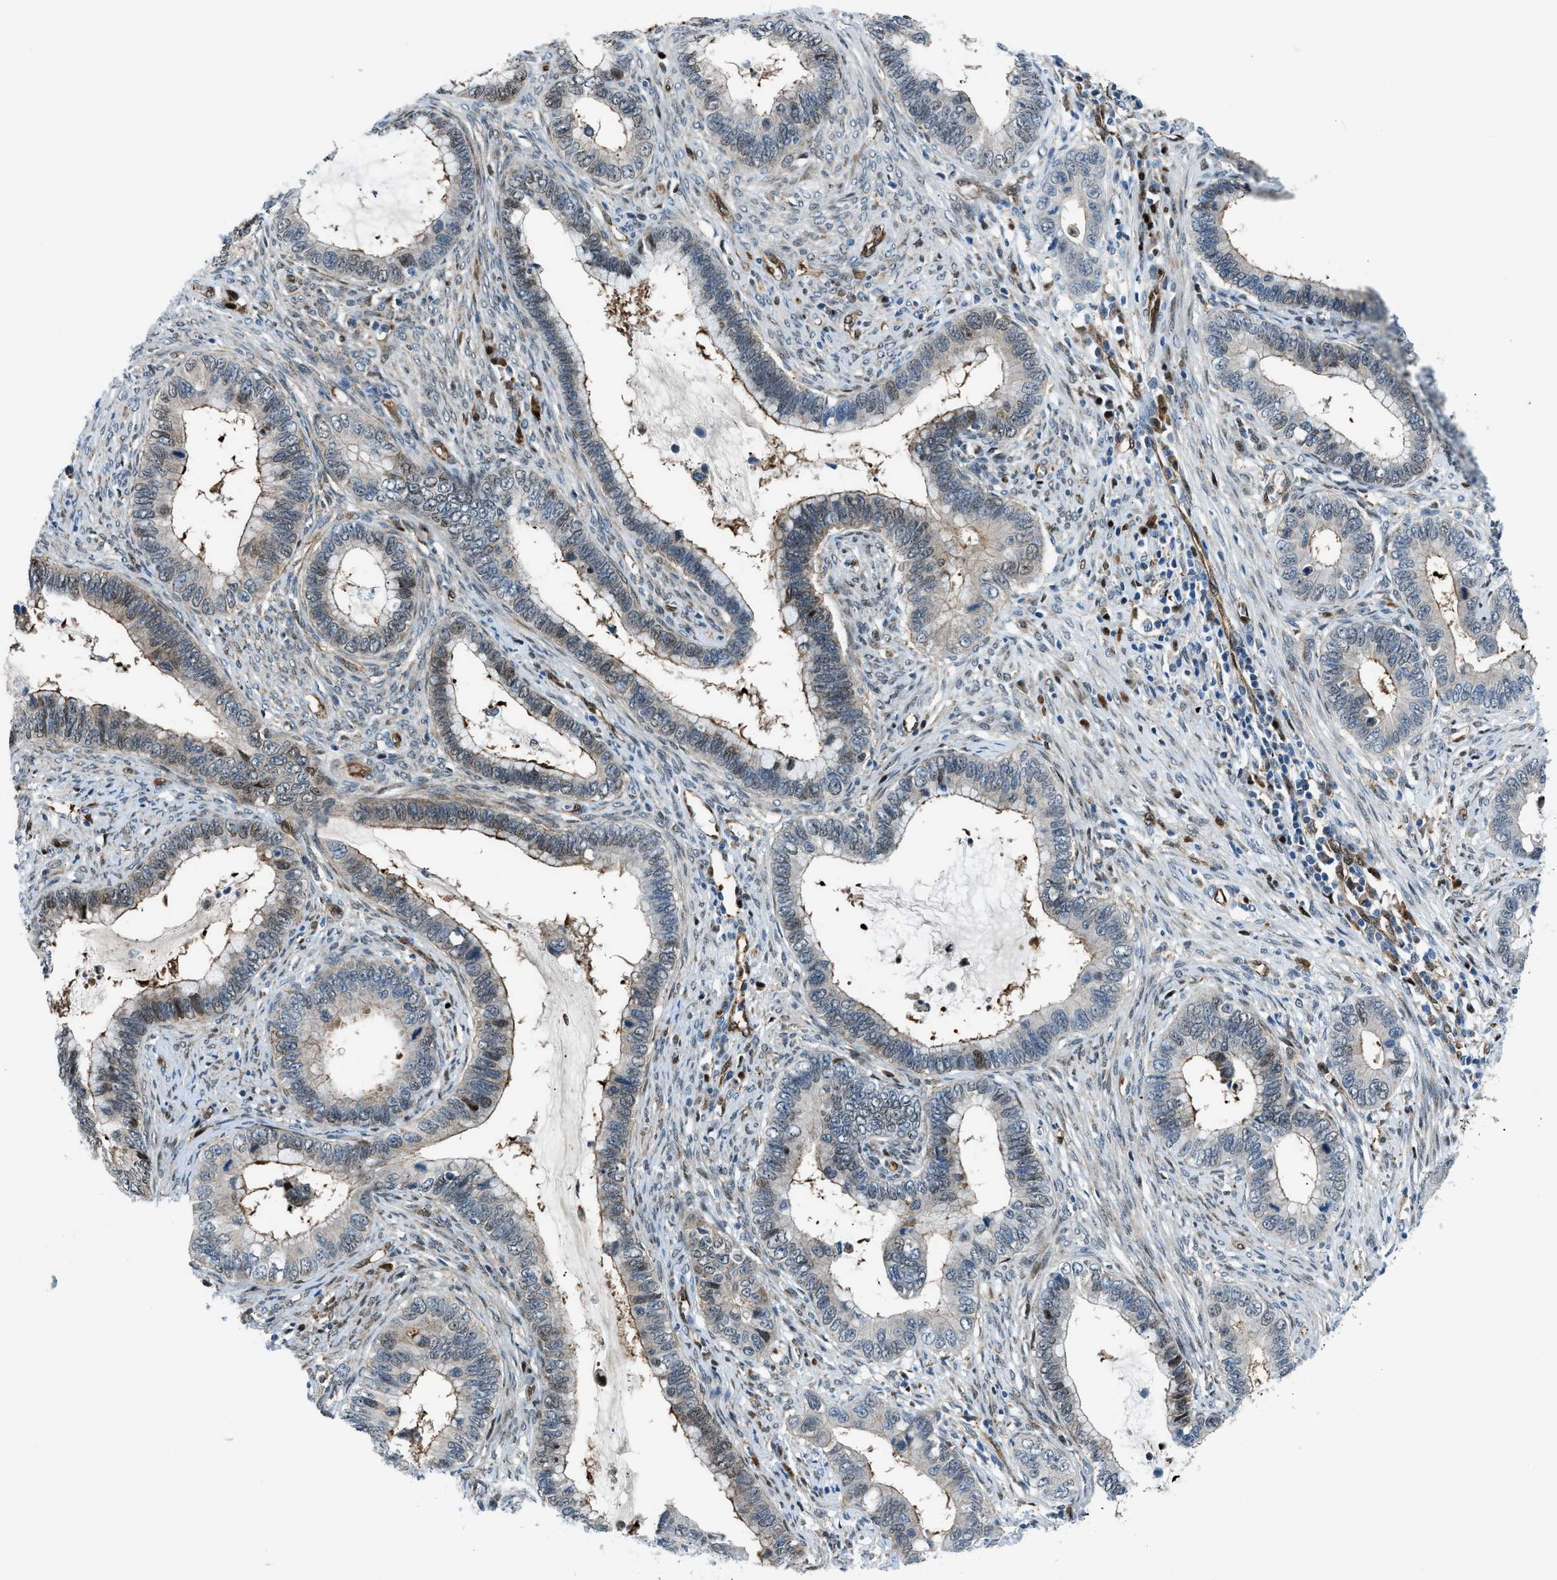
{"staining": {"intensity": "moderate", "quantity": "<25%", "location": "cytoplasmic/membranous,nuclear"}, "tissue": "cervical cancer", "cell_type": "Tumor cells", "image_type": "cancer", "snomed": [{"axis": "morphology", "description": "Adenocarcinoma, NOS"}, {"axis": "topography", "description": "Cervix"}], "caption": "Protein staining demonstrates moderate cytoplasmic/membranous and nuclear expression in approximately <25% of tumor cells in cervical adenocarcinoma. Nuclei are stained in blue.", "gene": "YWHAE", "patient": {"sex": "female", "age": 44}}